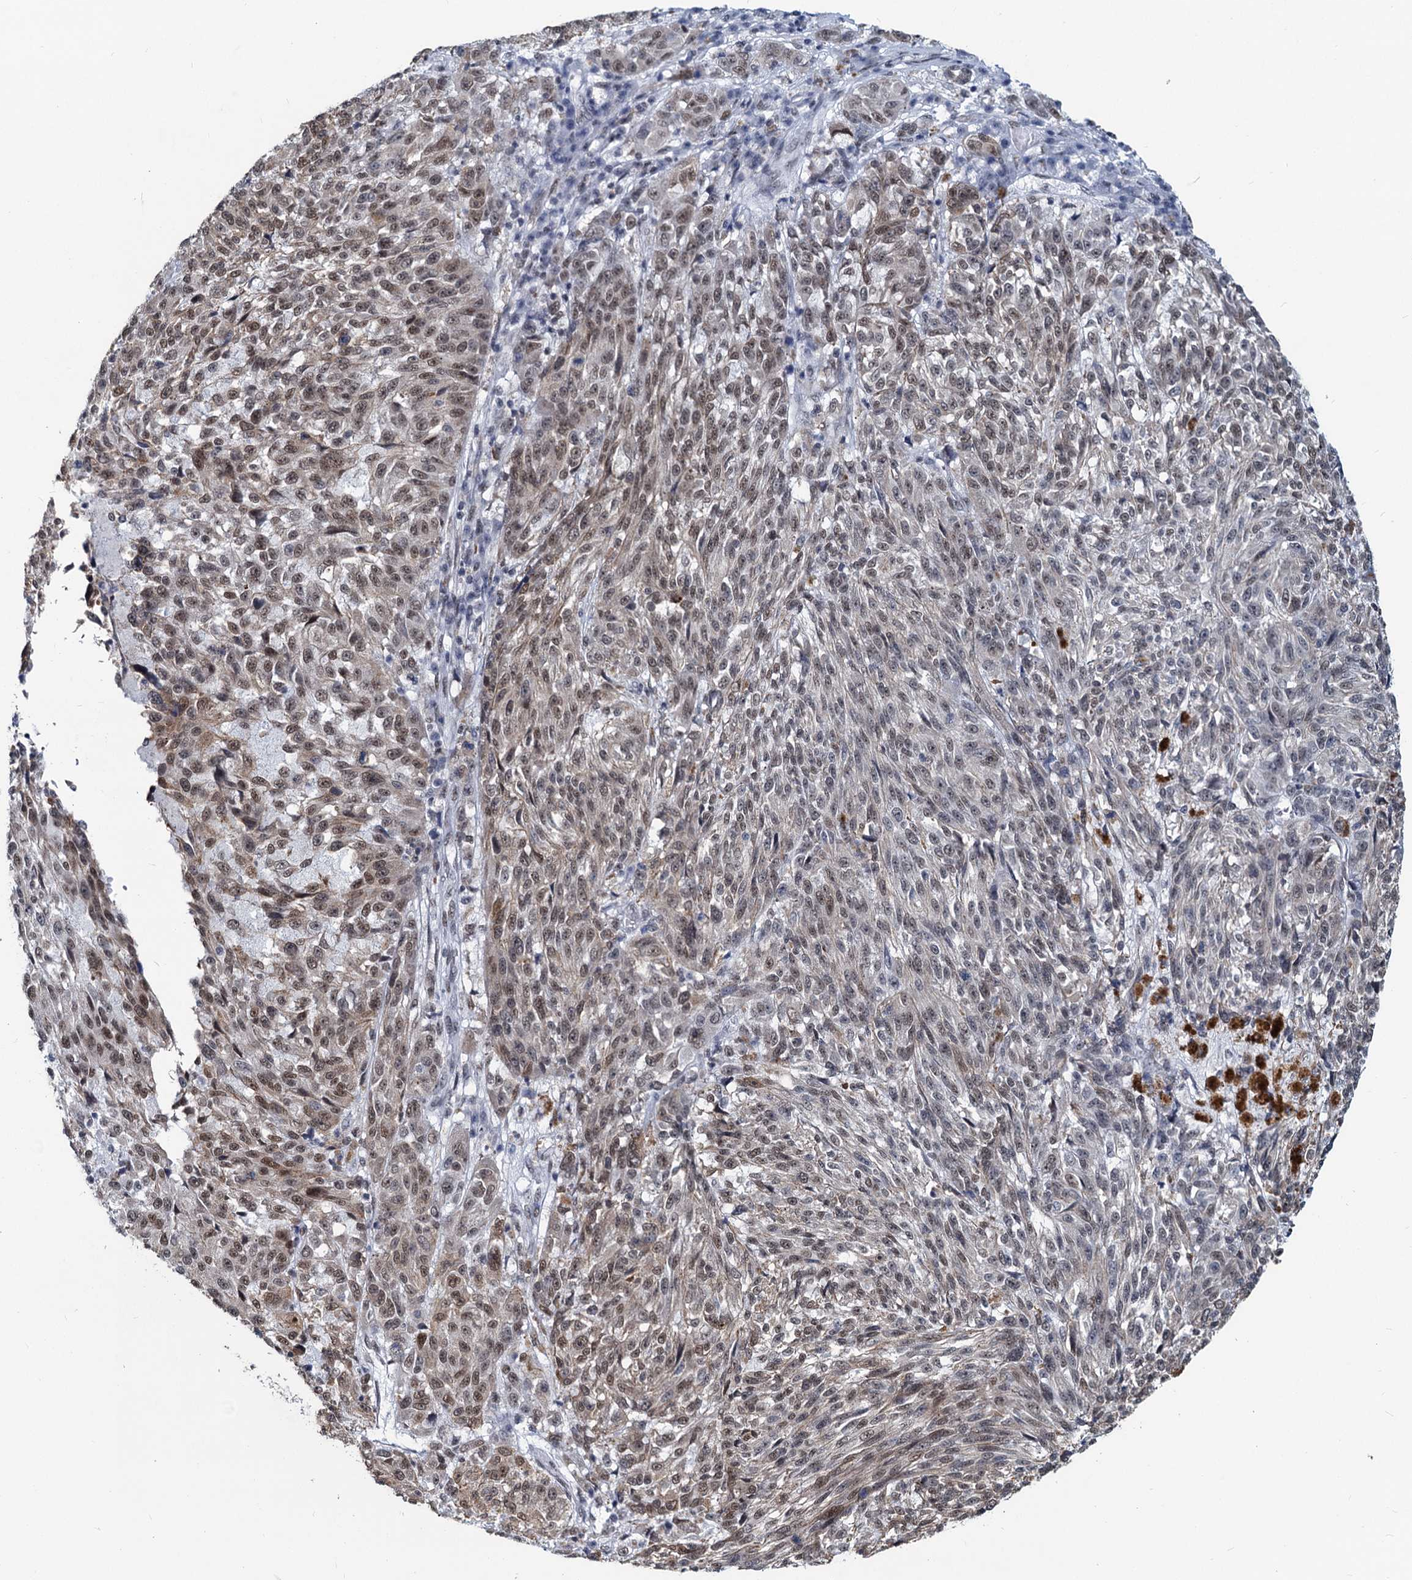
{"staining": {"intensity": "moderate", "quantity": ">75%", "location": "nuclear"}, "tissue": "melanoma", "cell_type": "Tumor cells", "image_type": "cancer", "snomed": [{"axis": "morphology", "description": "Malignant melanoma, NOS"}, {"axis": "topography", "description": "Skin"}], "caption": "Immunohistochemical staining of melanoma demonstrates medium levels of moderate nuclear protein expression in about >75% of tumor cells.", "gene": "METTL14", "patient": {"sex": "male", "age": 53}}